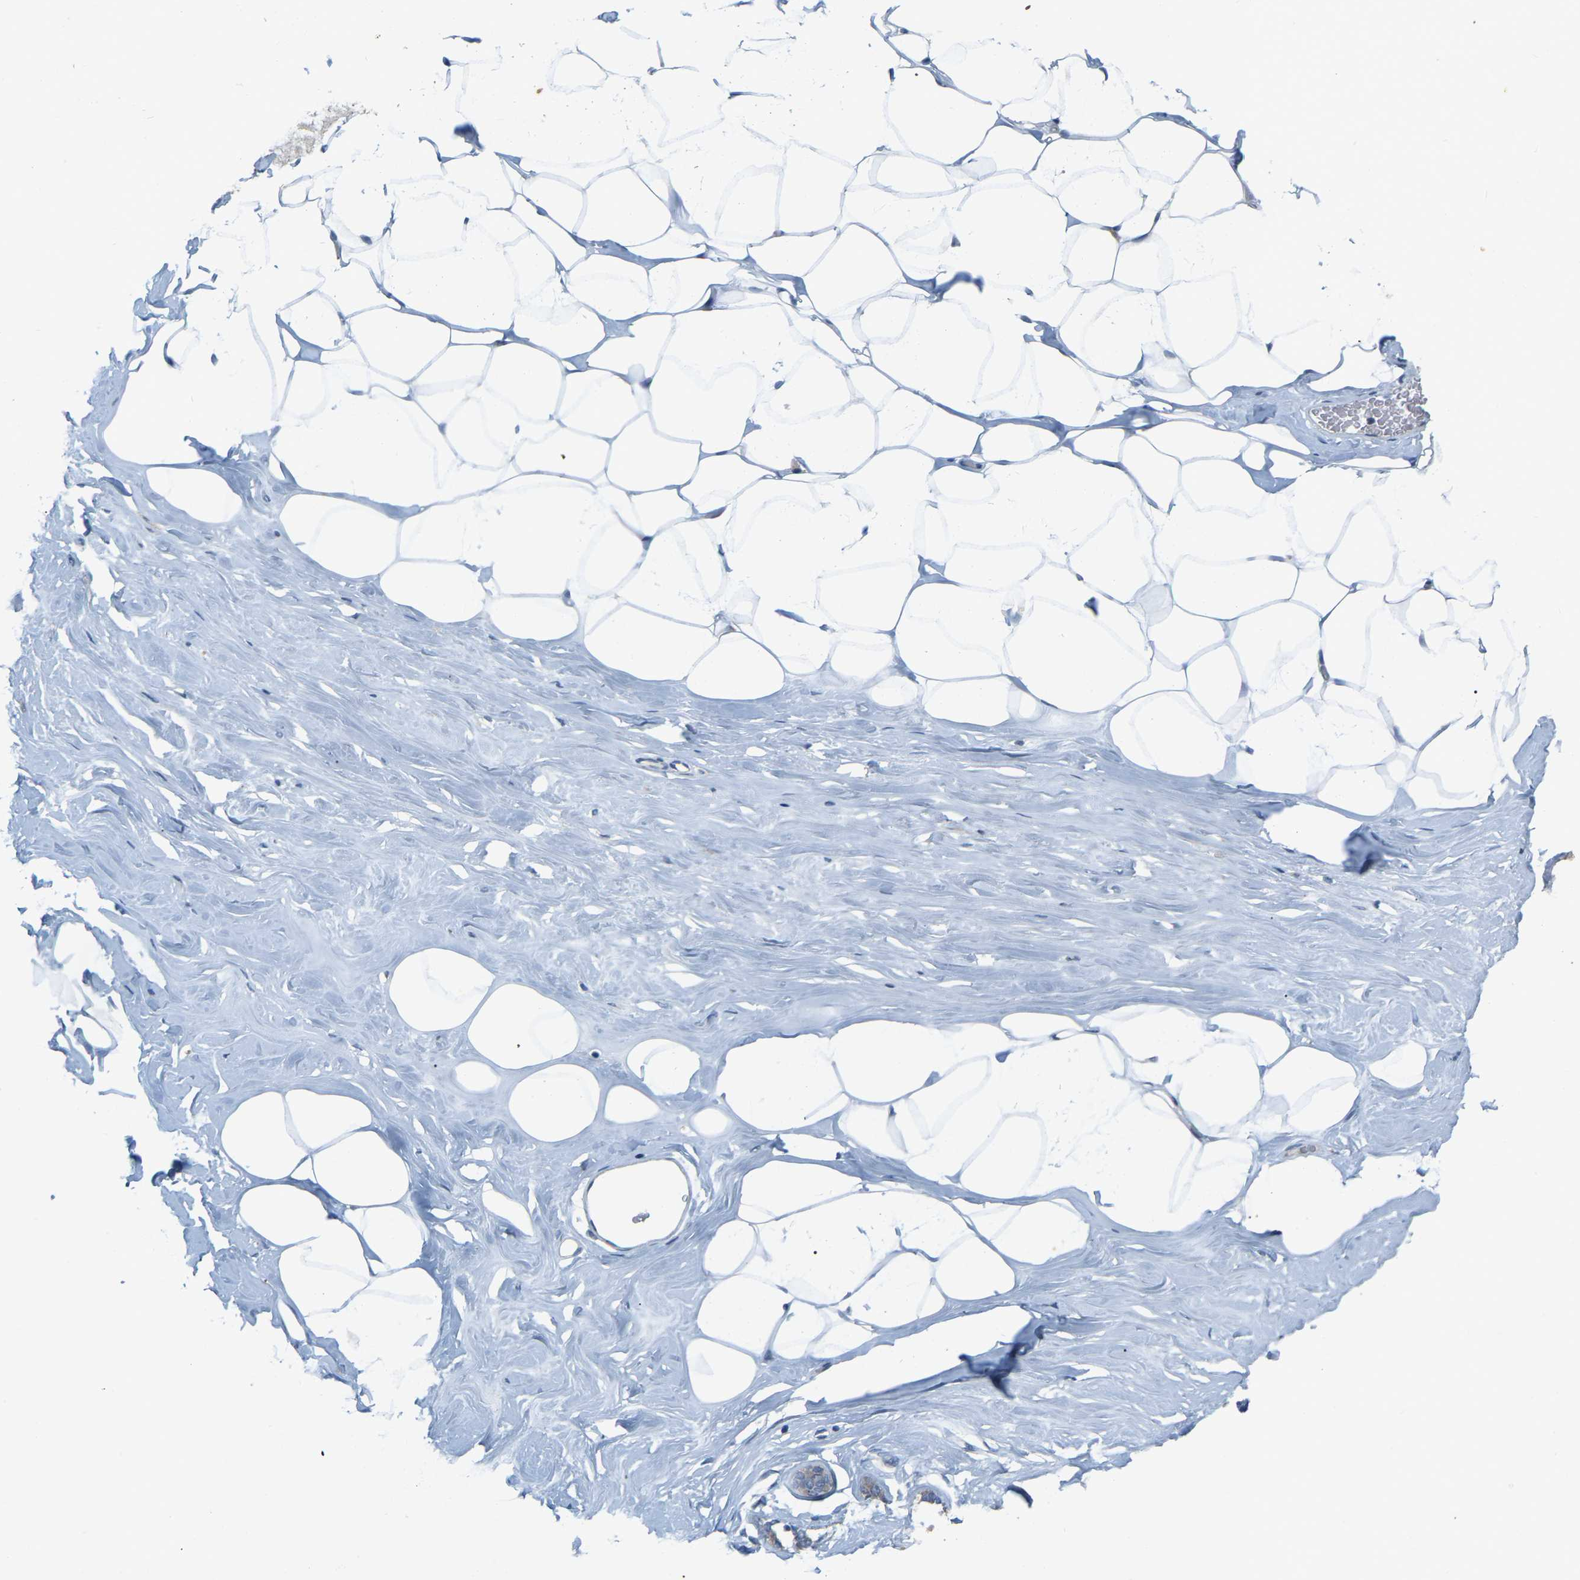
{"staining": {"intensity": "negative", "quantity": "none", "location": "none"}, "tissue": "adipose tissue", "cell_type": "Adipocytes", "image_type": "normal", "snomed": [{"axis": "morphology", "description": "Normal tissue, NOS"}, {"axis": "morphology", "description": "Fibrosis, NOS"}, {"axis": "topography", "description": "Breast"}, {"axis": "topography", "description": "Adipose tissue"}], "caption": "A high-resolution photomicrograph shows IHC staining of benign adipose tissue, which reveals no significant positivity in adipocytes. Nuclei are stained in blue.", "gene": "ENSG00000283765", "patient": {"sex": "female", "age": 39}}